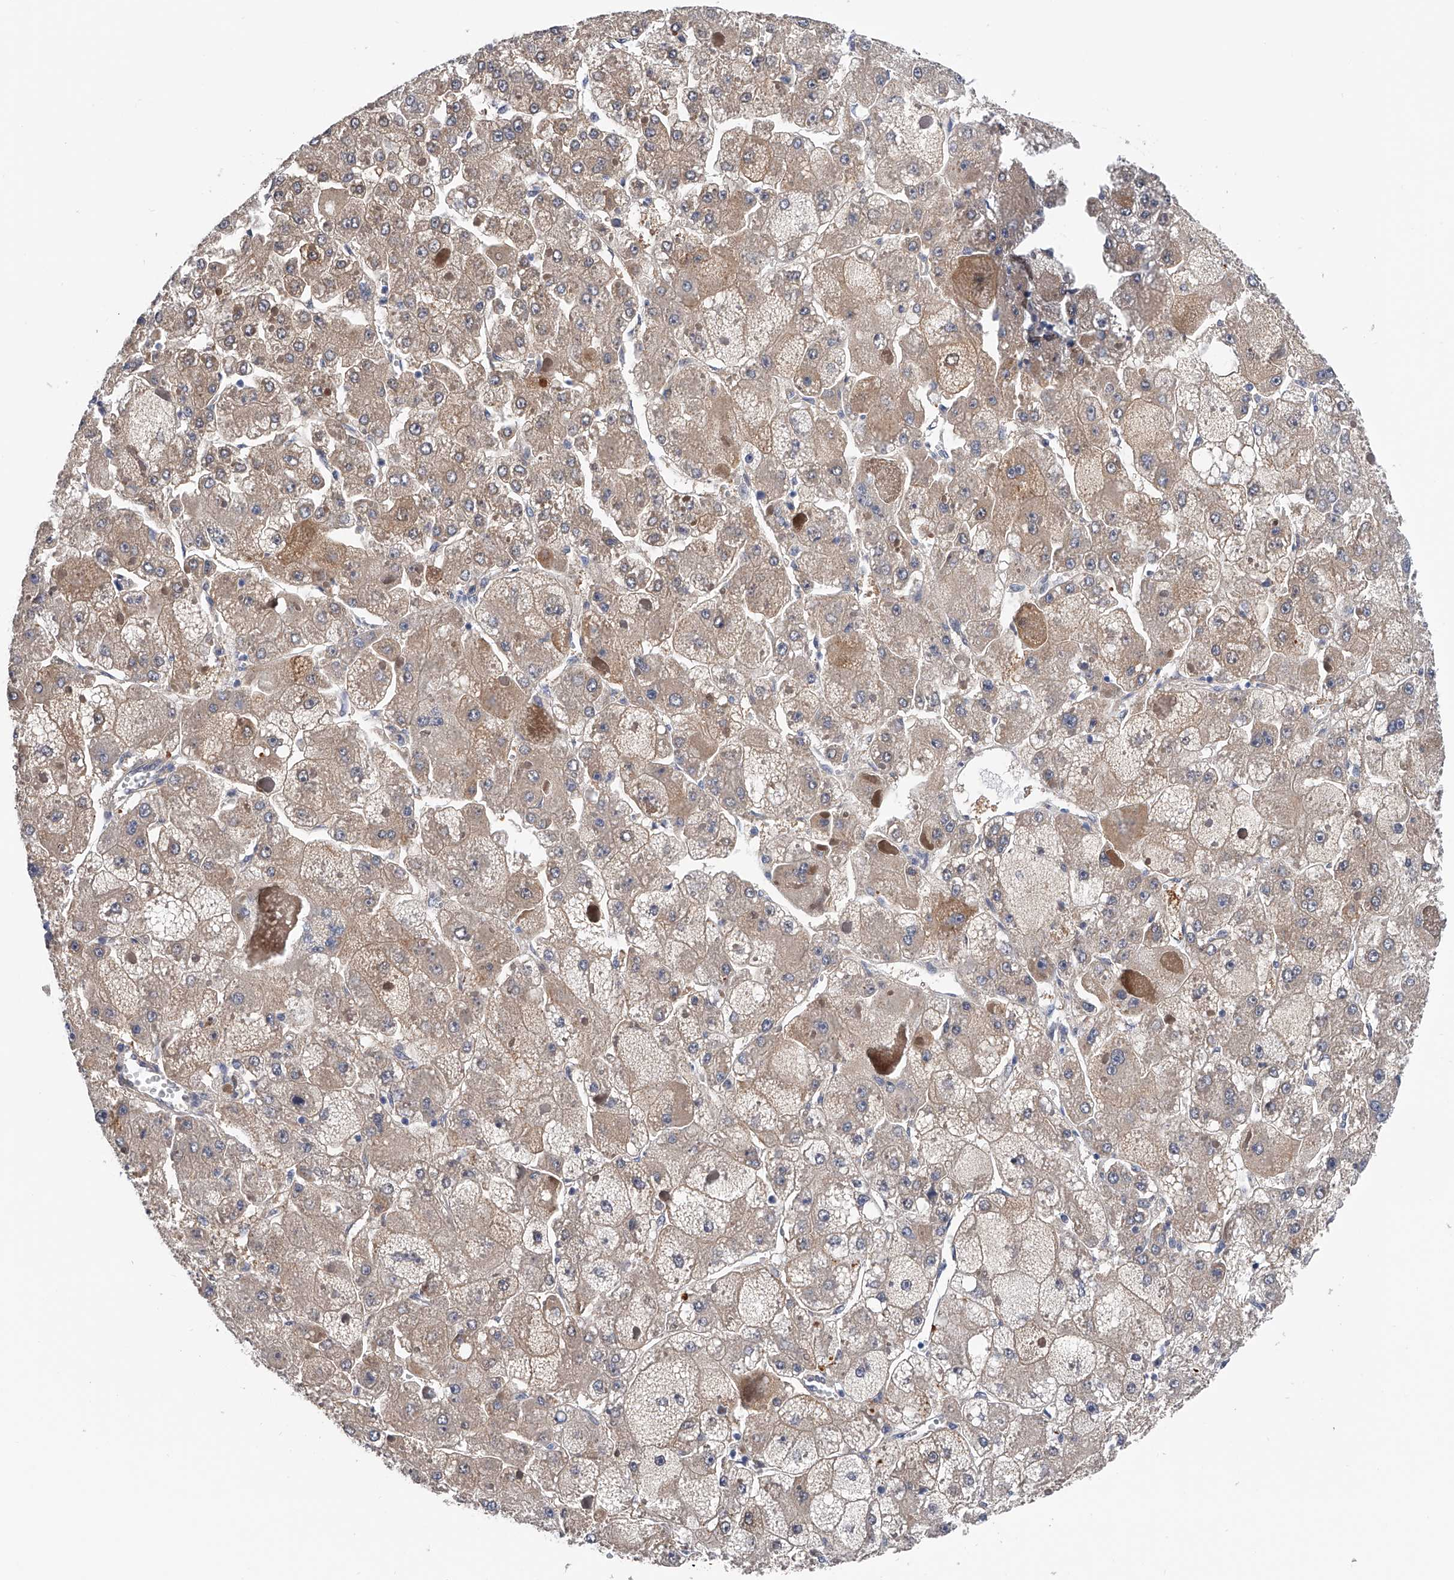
{"staining": {"intensity": "weak", "quantity": ">75%", "location": "cytoplasmic/membranous"}, "tissue": "liver cancer", "cell_type": "Tumor cells", "image_type": "cancer", "snomed": [{"axis": "morphology", "description": "Carcinoma, Hepatocellular, NOS"}, {"axis": "topography", "description": "Liver"}], "caption": "Immunohistochemical staining of hepatocellular carcinoma (liver) displays low levels of weak cytoplasmic/membranous protein staining in approximately >75% of tumor cells. Using DAB (brown) and hematoxylin (blue) stains, captured at high magnification using brightfield microscopy.", "gene": "PGM3", "patient": {"sex": "female", "age": 73}}